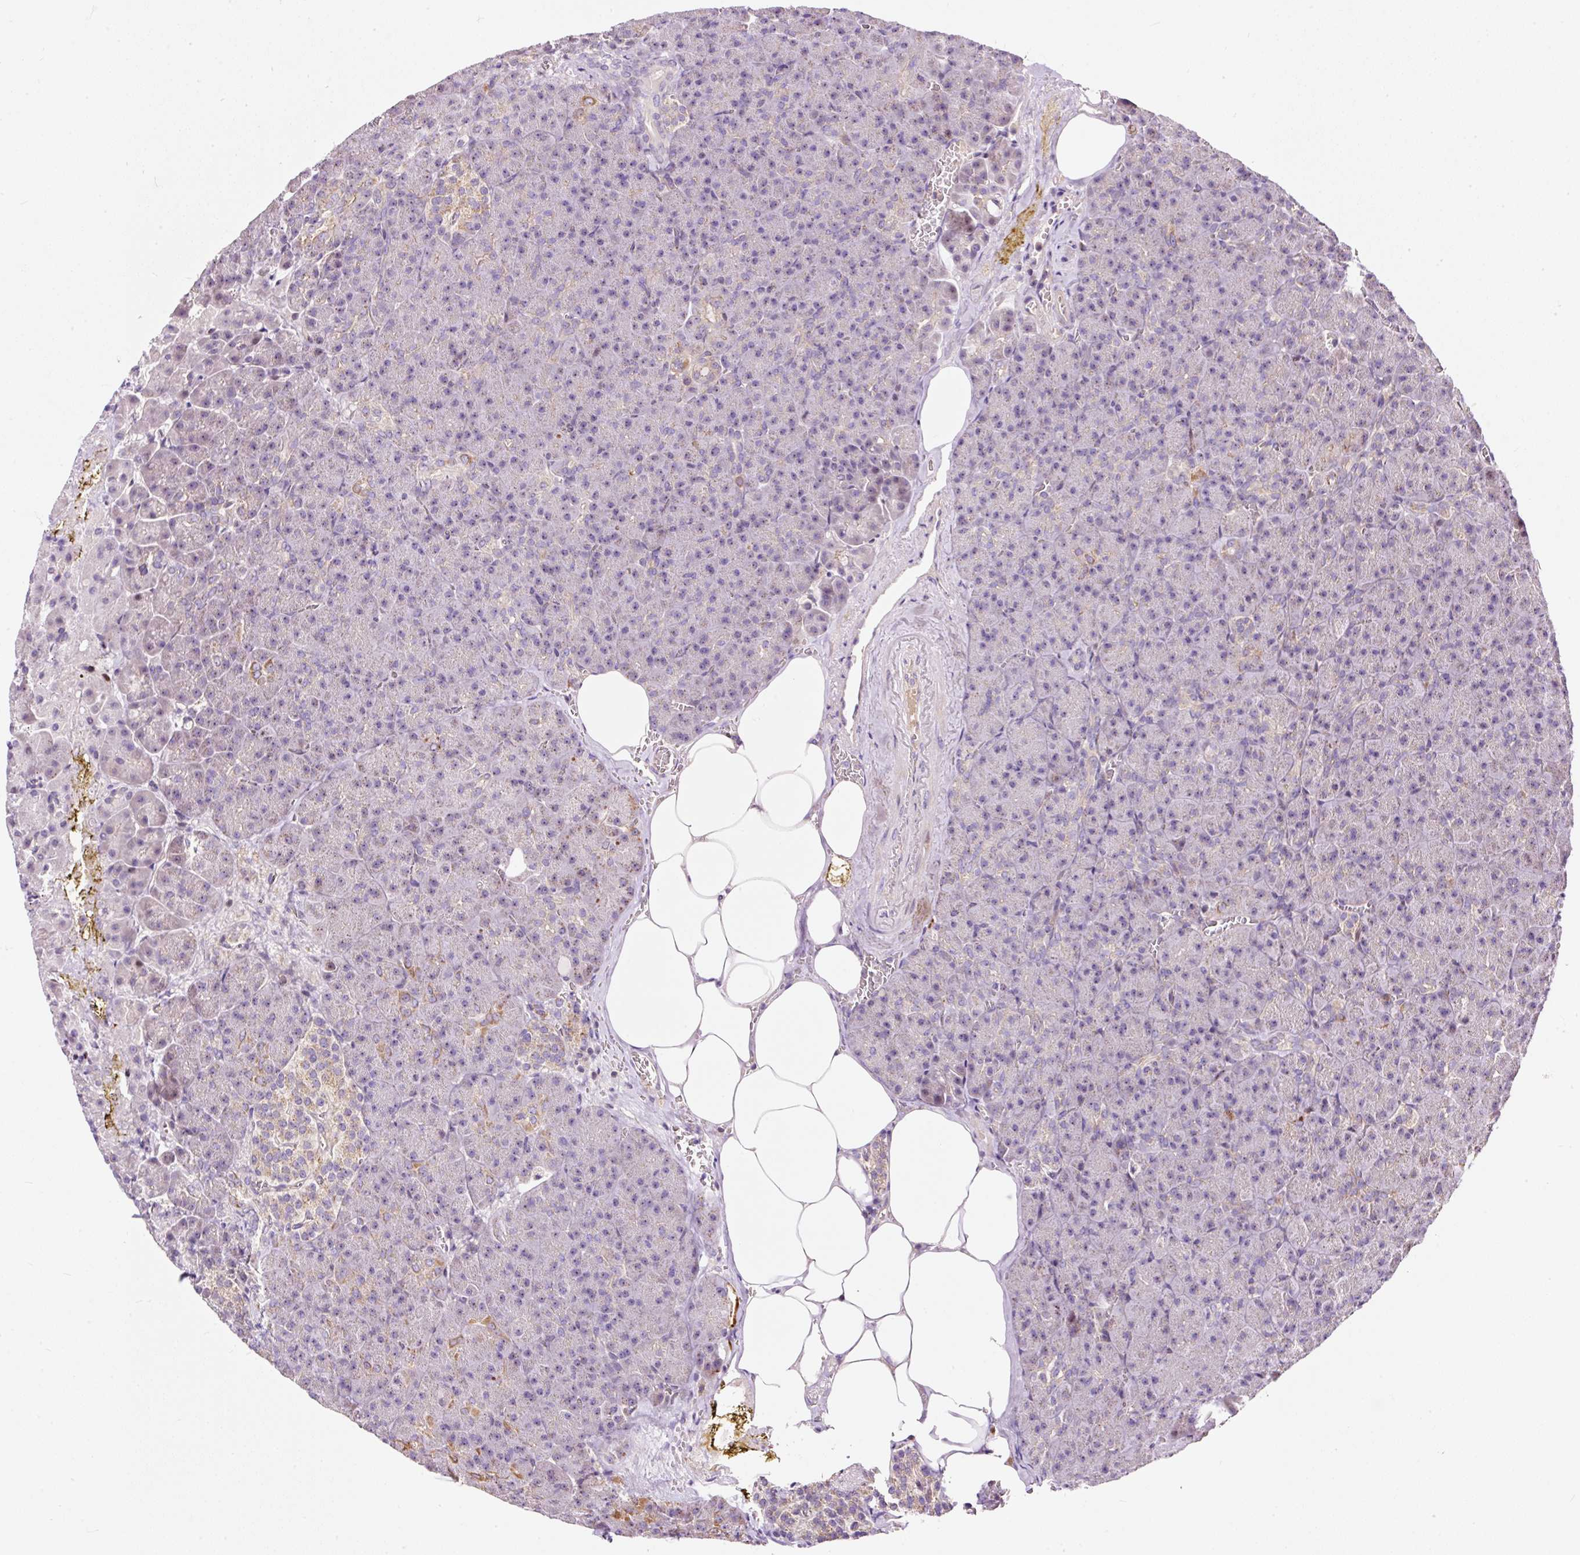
{"staining": {"intensity": "weak", "quantity": "<25%", "location": "cytoplasmic/membranous"}, "tissue": "pancreas", "cell_type": "Exocrine glandular cells", "image_type": "normal", "snomed": [{"axis": "morphology", "description": "Normal tissue, NOS"}, {"axis": "topography", "description": "Pancreas"}], "caption": "An immunohistochemistry histopathology image of benign pancreas is shown. There is no staining in exocrine glandular cells of pancreas. Brightfield microscopy of immunohistochemistry stained with DAB (brown) and hematoxylin (blue), captured at high magnification.", "gene": "BOLA3", "patient": {"sex": "female", "age": 74}}